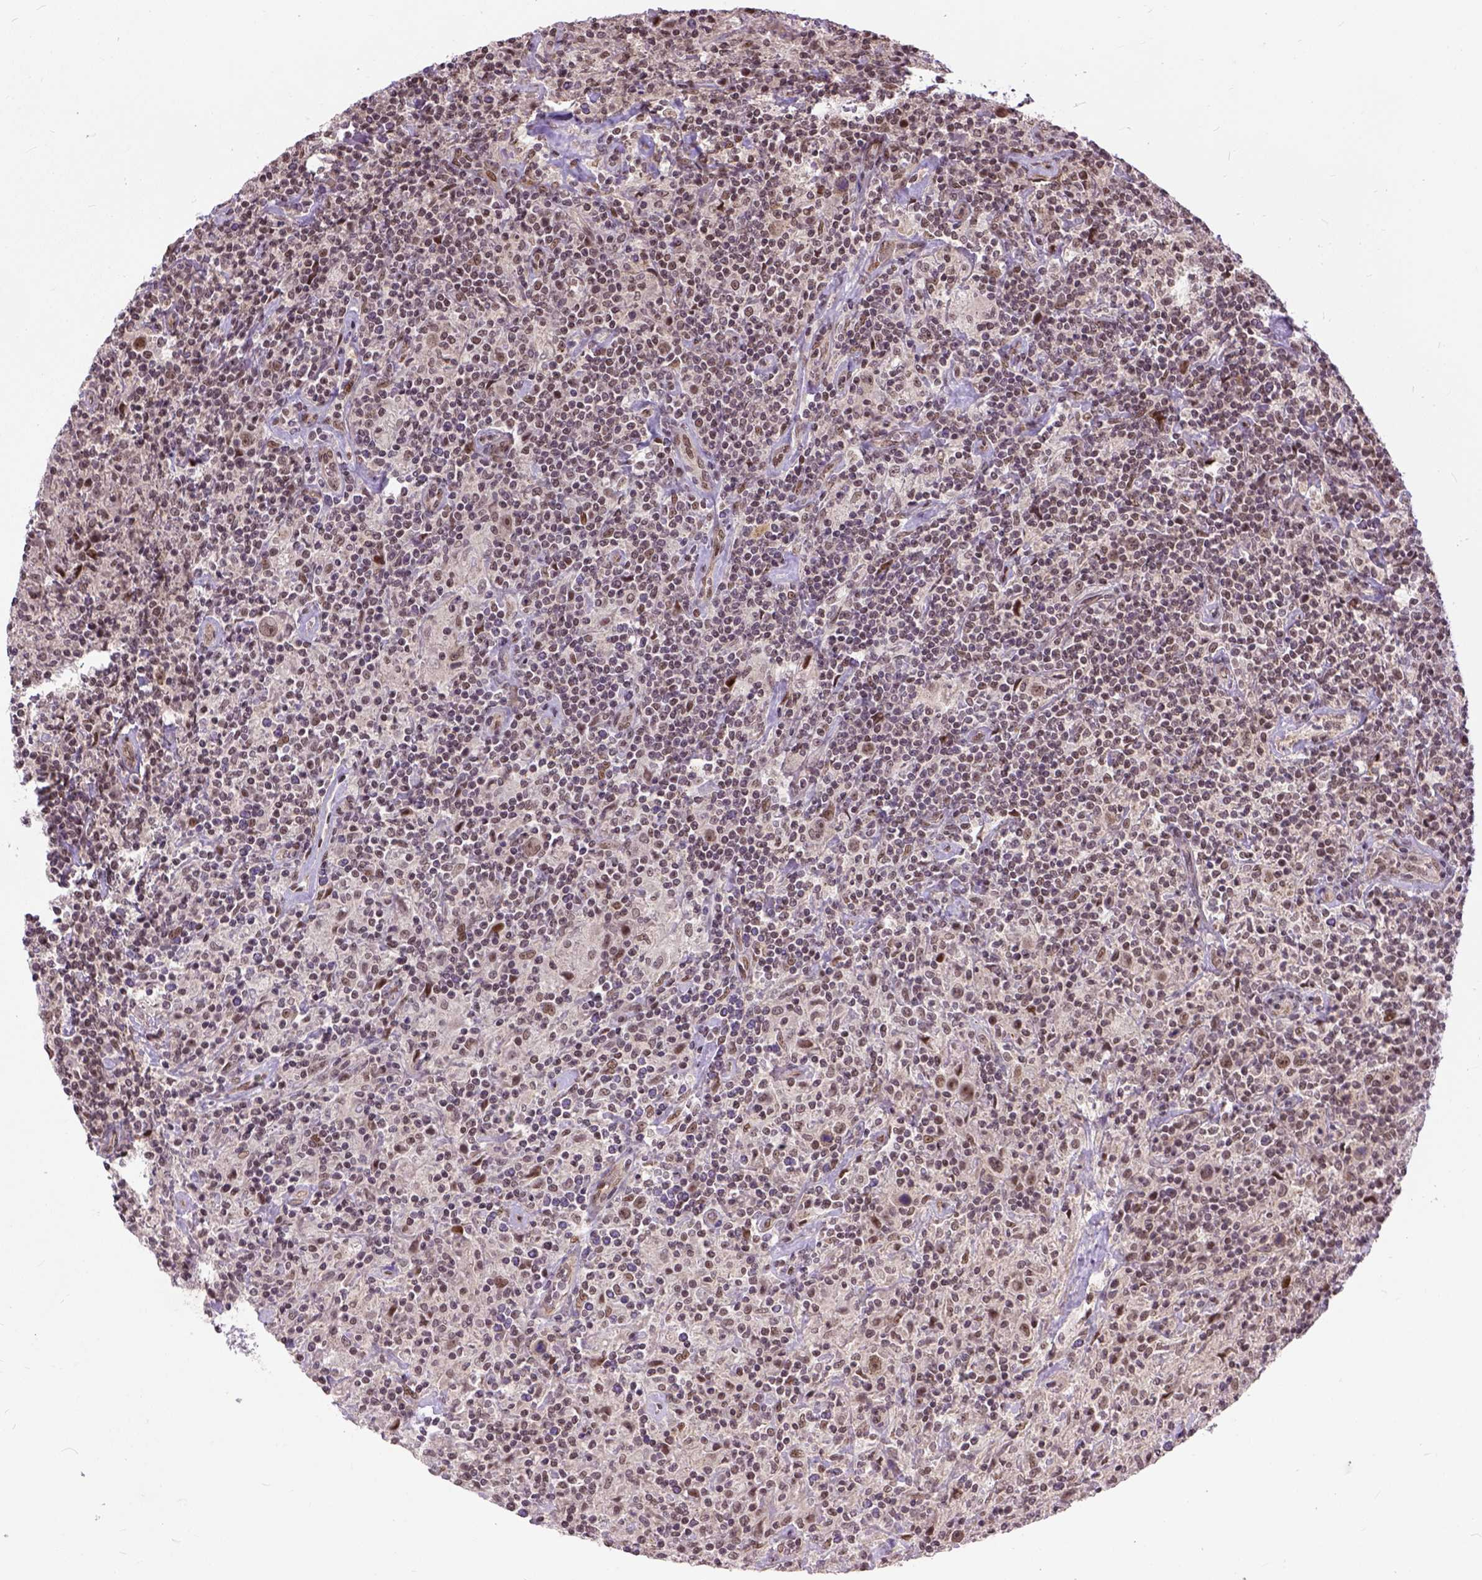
{"staining": {"intensity": "moderate", "quantity": ">75%", "location": "nuclear"}, "tissue": "lymphoma", "cell_type": "Tumor cells", "image_type": "cancer", "snomed": [{"axis": "morphology", "description": "Hodgkin's disease, NOS"}, {"axis": "topography", "description": "Lymph node"}], "caption": "DAB (3,3'-diaminobenzidine) immunohistochemical staining of human lymphoma displays moderate nuclear protein expression in approximately >75% of tumor cells.", "gene": "ZNF630", "patient": {"sex": "male", "age": 70}}